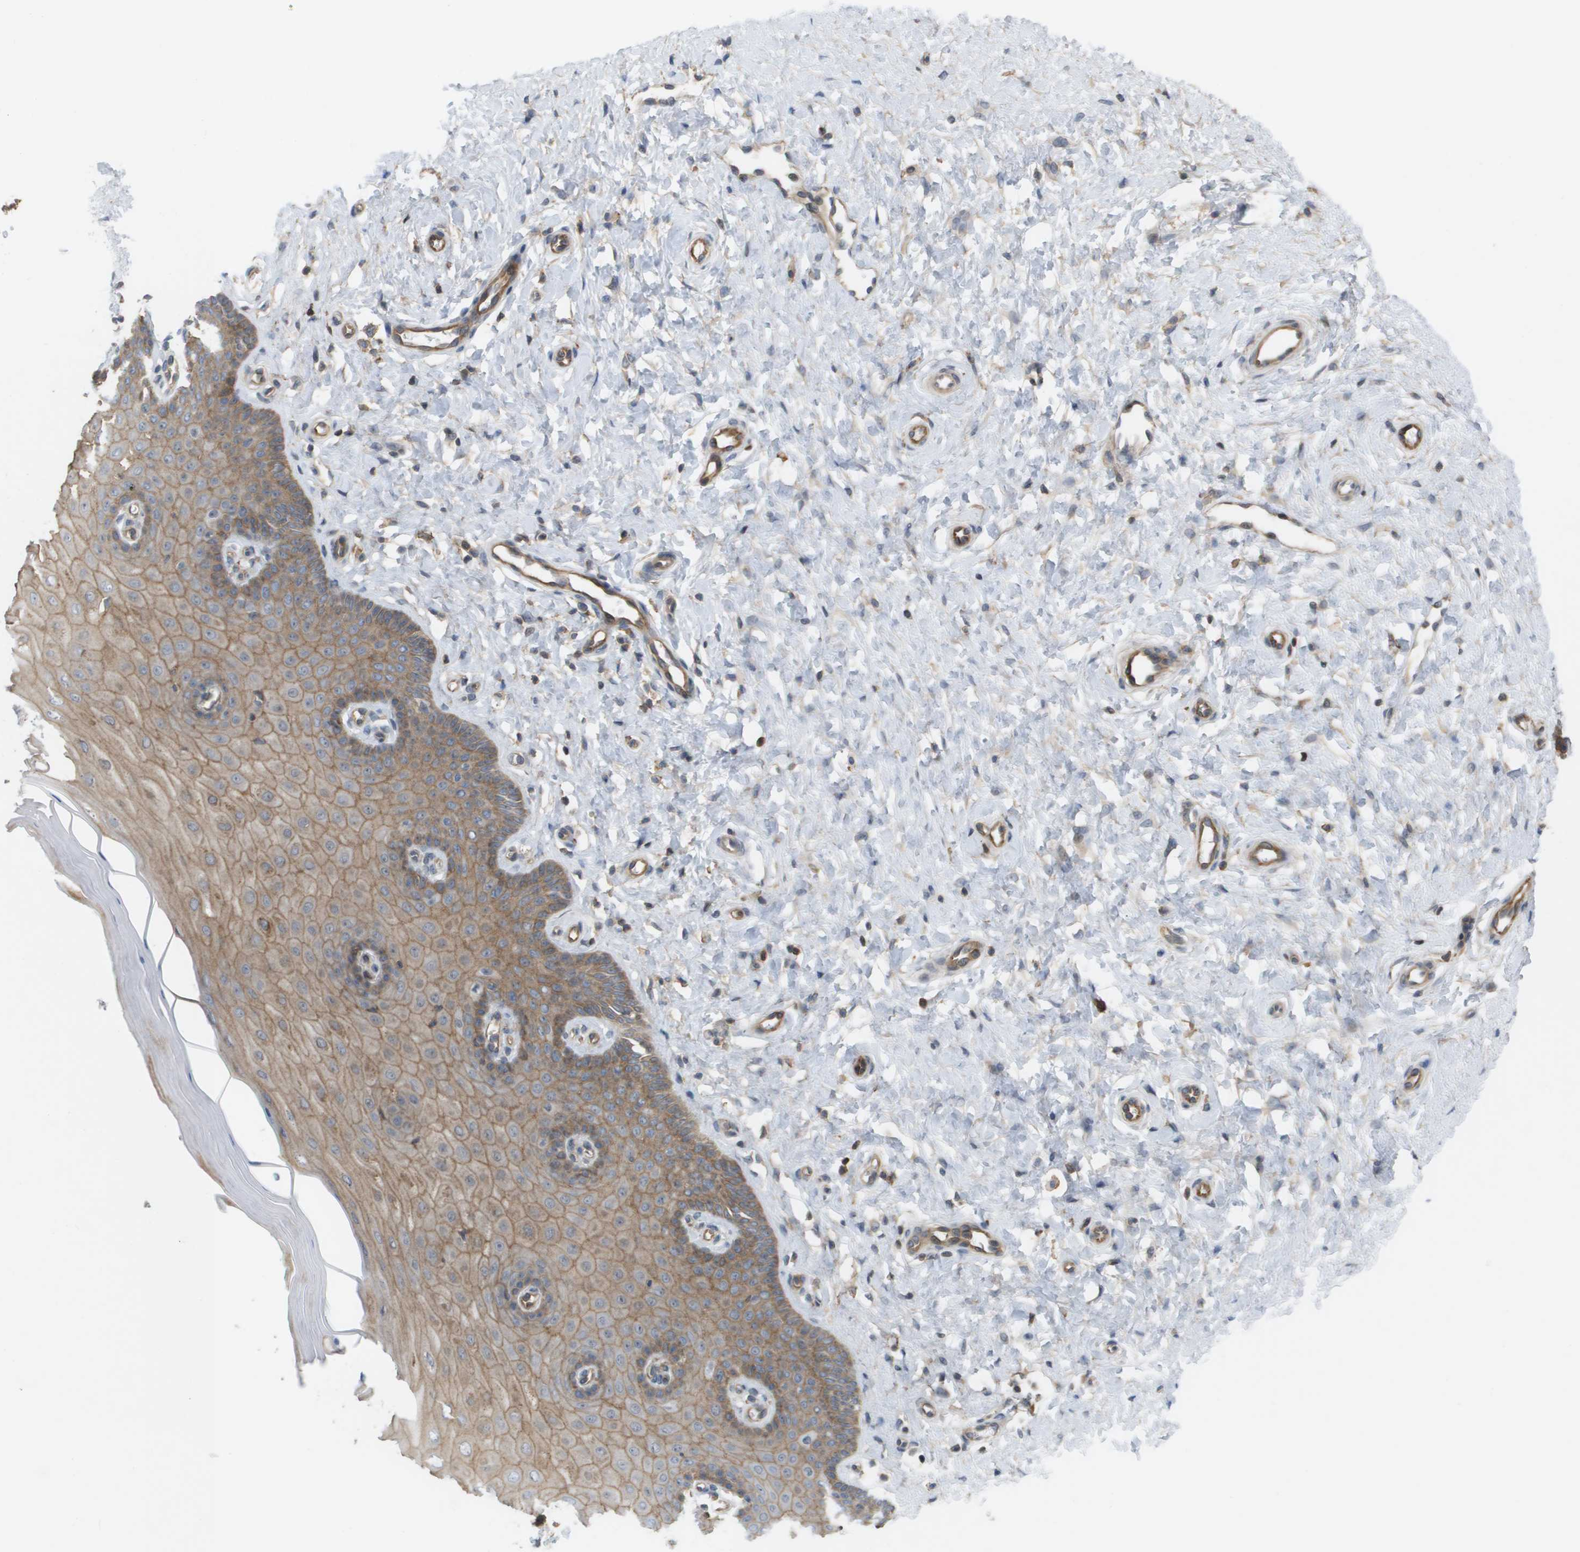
{"staining": {"intensity": "moderate", "quantity": ">75%", "location": "cytoplasmic/membranous"}, "tissue": "cervix", "cell_type": "Glandular cells", "image_type": "normal", "snomed": [{"axis": "morphology", "description": "Normal tissue, NOS"}, {"axis": "topography", "description": "Cervix"}], "caption": "An immunohistochemistry (IHC) photomicrograph of benign tissue is shown. Protein staining in brown shows moderate cytoplasmic/membranous positivity in cervix within glandular cells. The protein is shown in brown color, while the nuclei are stained blue.", "gene": "MTARC2", "patient": {"sex": "female", "age": 55}}